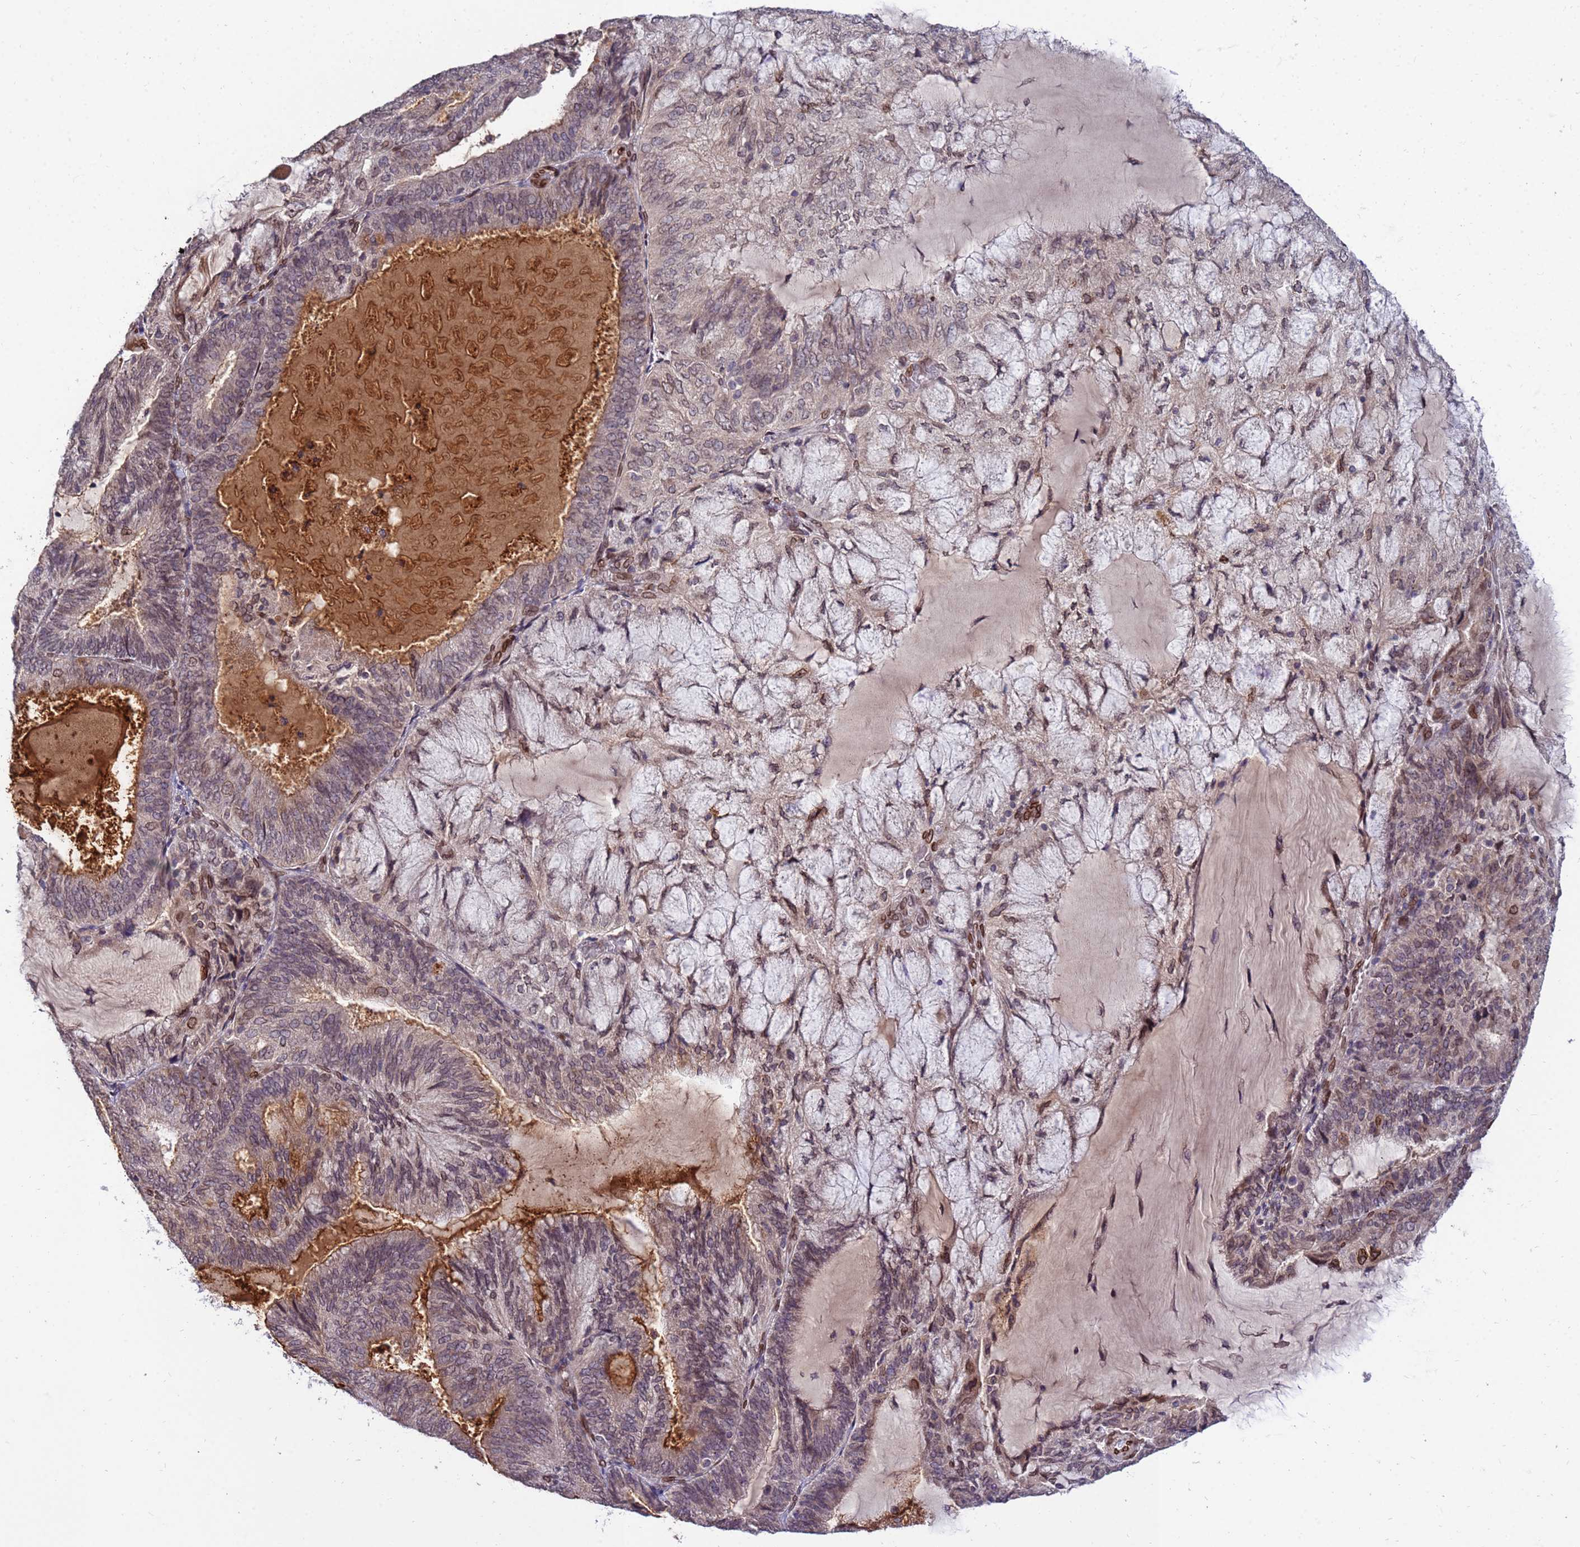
{"staining": {"intensity": "weak", "quantity": "25%-75%", "location": "cytoplasmic/membranous,nuclear"}, "tissue": "endometrial cancer", "cell_type": "Tumor cells", "image_type": "cancer", "snomed": [{"axis": "morphology", "description": "Adenocarcinoma, NOS"}, {"axis": "topography", "description": "Endometrium"}], "caption": "Immunohistochemistry histopathology image of endometrial adenocarcinoma stained for a protein (brown), which demonstrates low levels of weak cytoplasmic/membranous and nuclear expression in approximately 25%-75% of tumor cells.", "gene": "GPR135", "patient": {"sex": "female", "age": 81}}